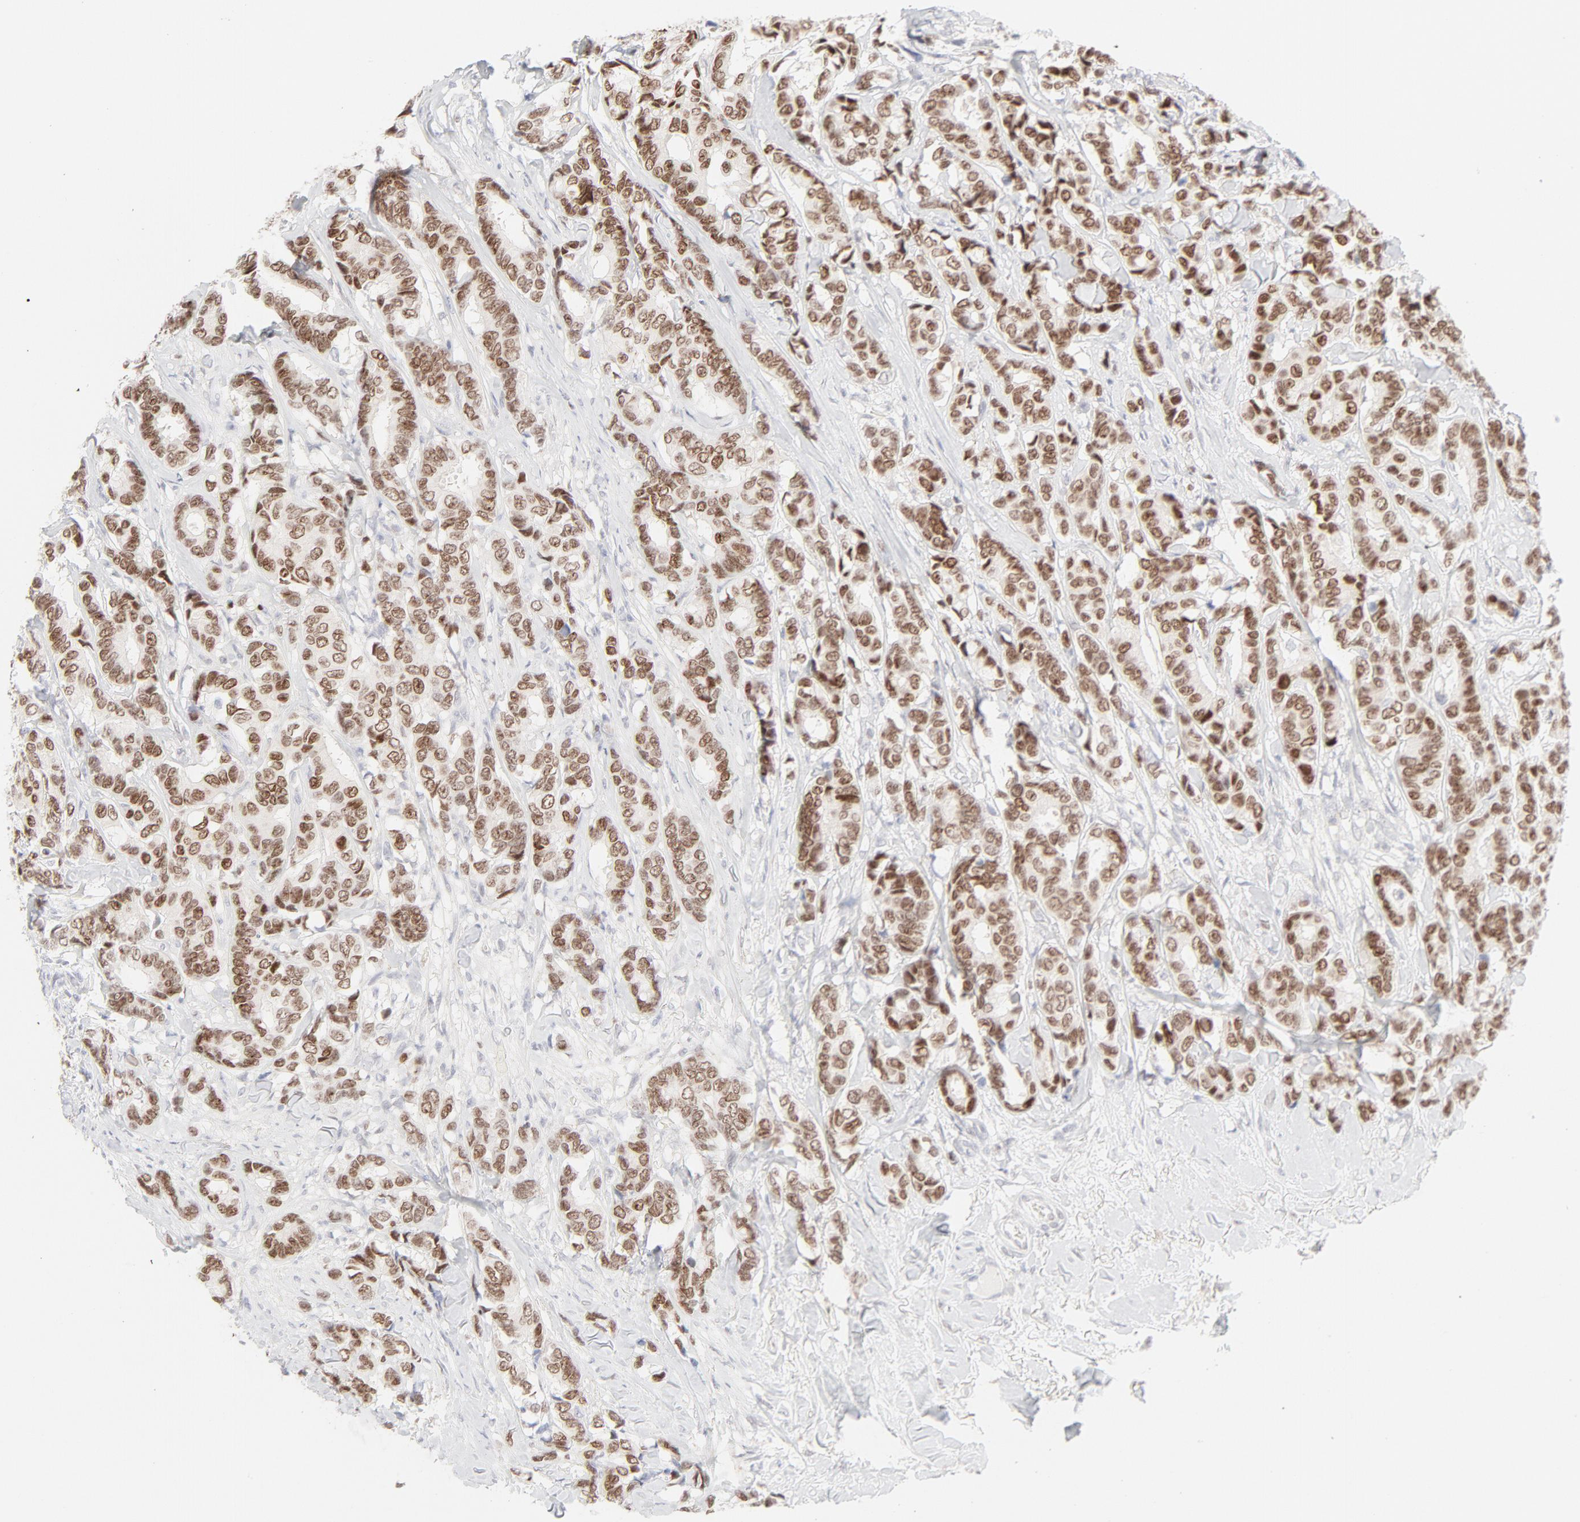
{"staining": {"intensity": "strong", "quantity": ">75%", "location": "cytoplasmic/membranous"}, "tissue": "breast cancer", "cell_type": "Tumor cells", "image_type": "cancer", "snomed": [{"axis": "morphology", "description": "Duct carcinoma"}, {"axis": "topography", "description": "Breast"}], "caption": "Immunohistochemical staining of infiltrating ductal carcinoma (breast) reveals strong cytoplasmic/membranous protein staining in approximately >75% of tumor cells.", "gene": "PRKCB", "patient": {"sex": "female", "age": 87}}